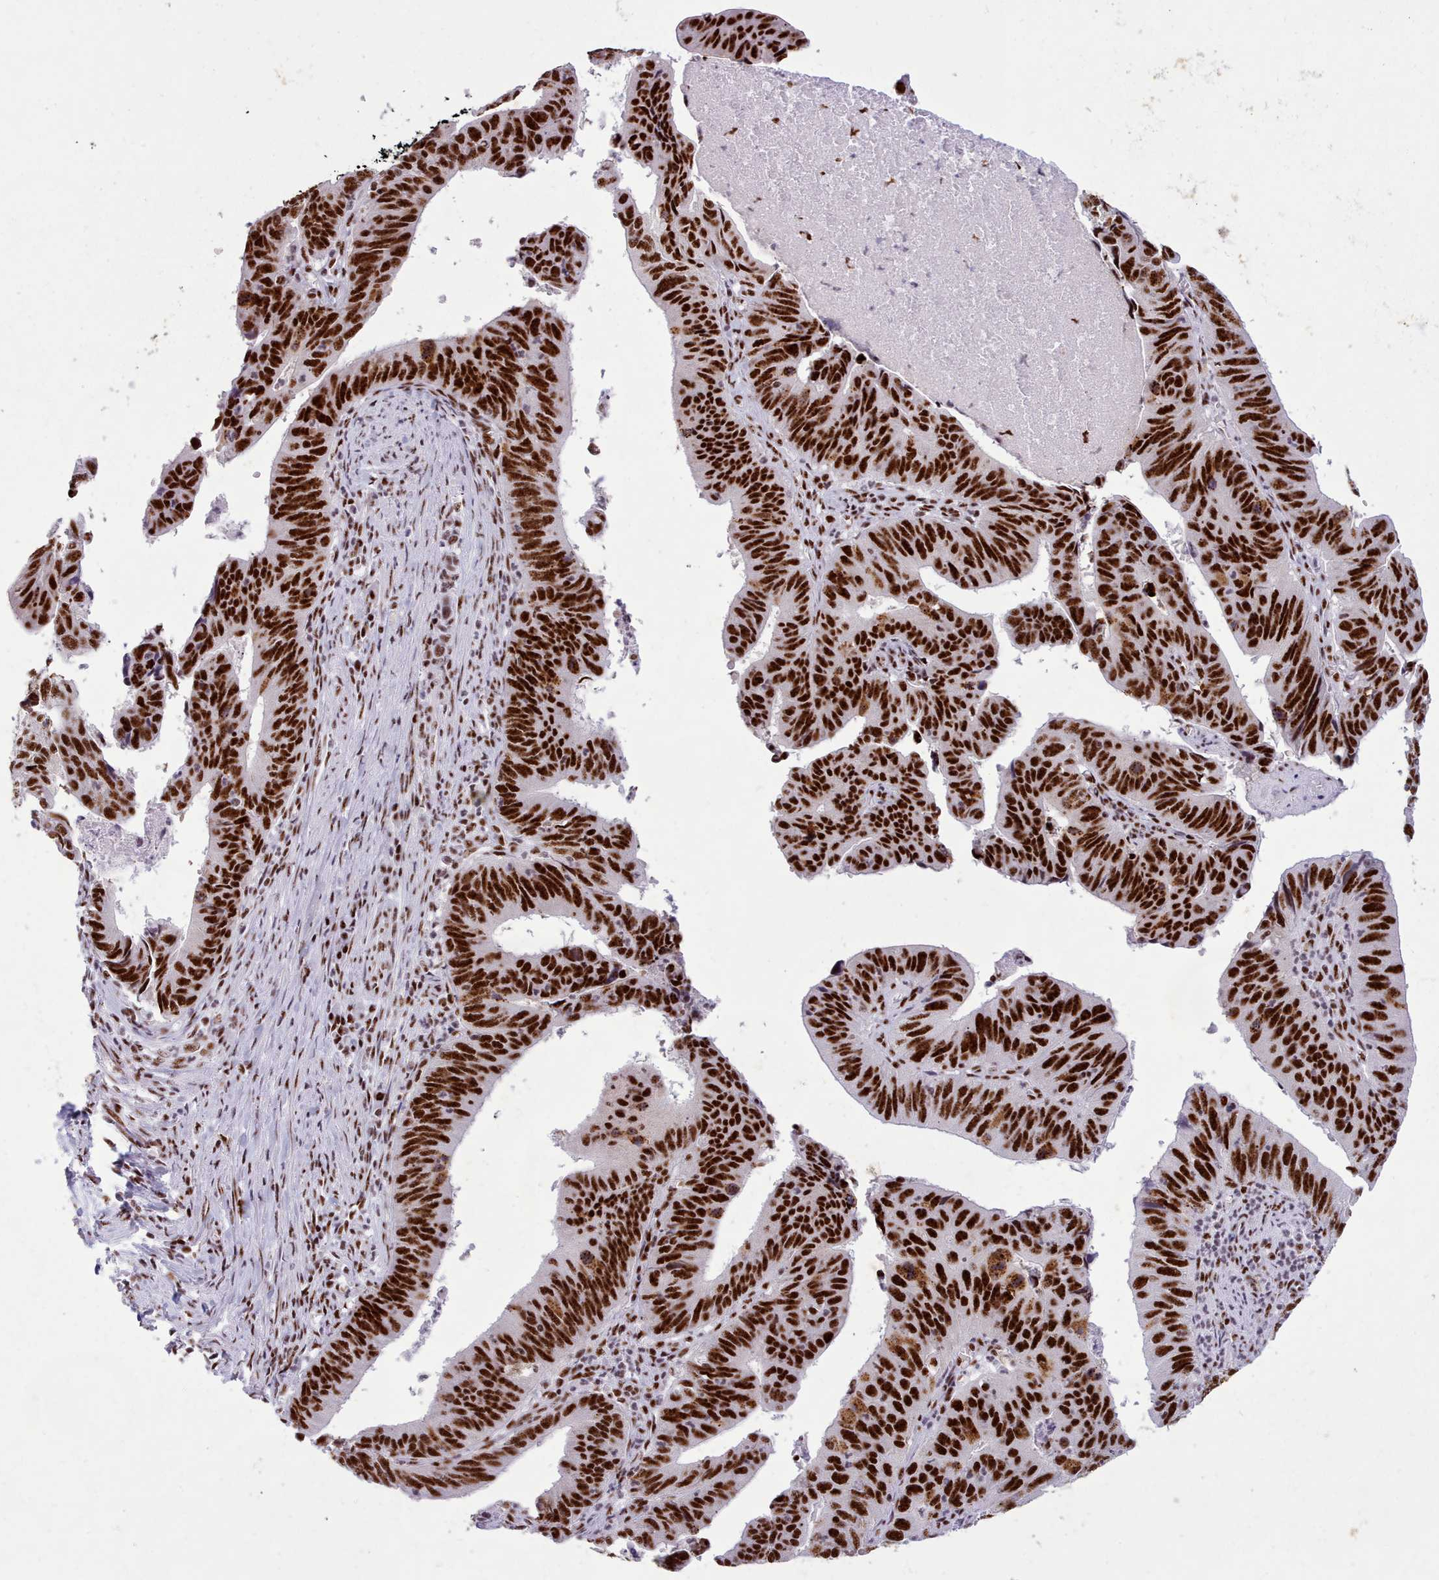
{"staining": {"intensity": "strong", "quantity": ">75%", "location": "nuclear"}, "tissue": "stomach cancer", "cell_type": "Tumor cells", "image_type": "cancer", "snomed": [{"axis": "morphology", "description": "Adenocarcinoma, NOS"}, {"axis": "topography", "description": "Stomach"}], "caption": "Stomach cancer tissue displays strong nuclear positivity in approximately >75% of tumor cells, visualized by immunohistochemistry. (DAB IHC, brown staining for protein, blue staining for nuclei).", "gene": "TMEM35B", "patient": {"sex": "male", "age": 59}}